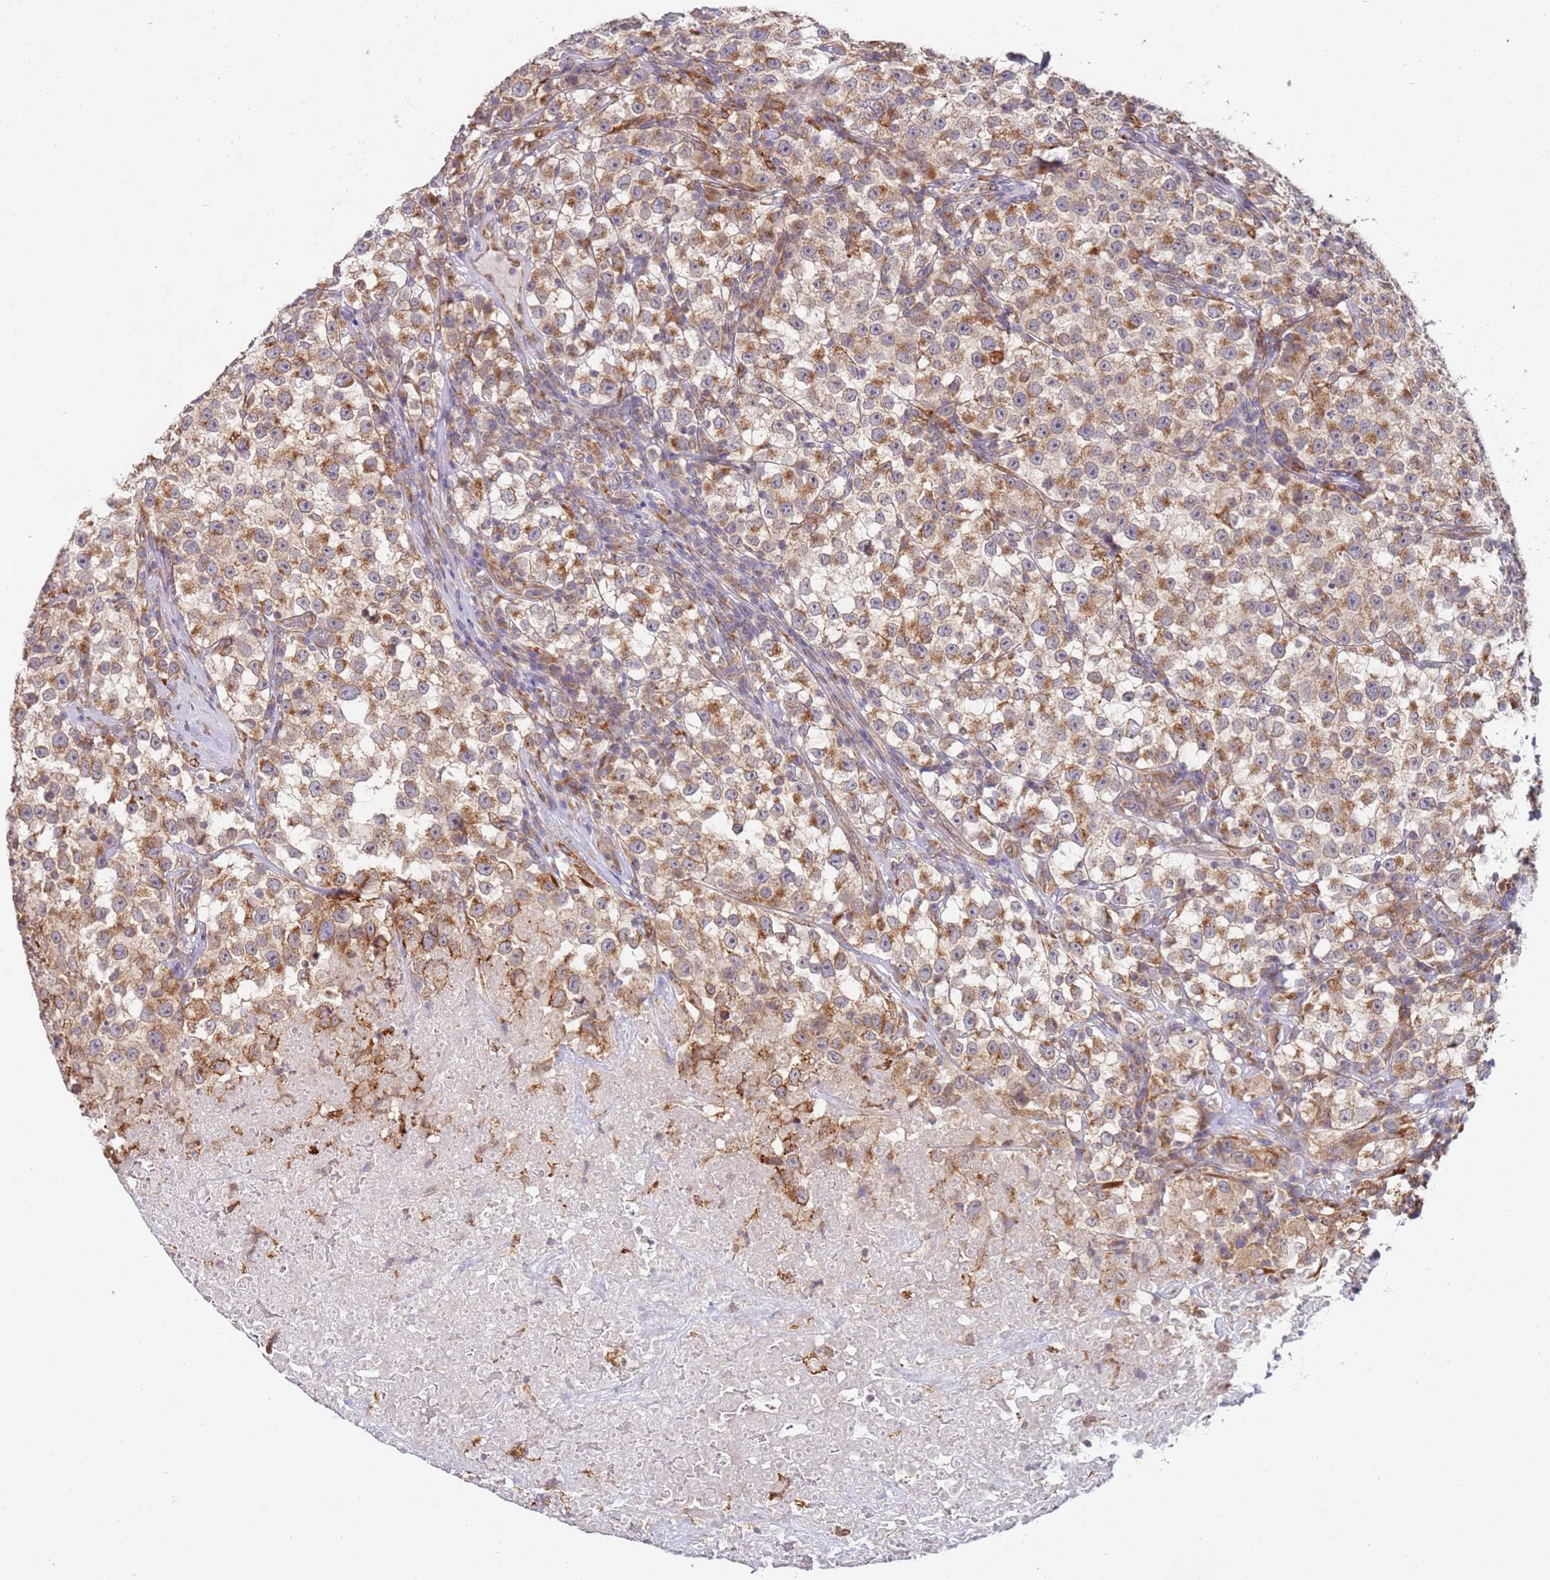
{"staining": {"intensity": "moderate", "quantity": ">75%", "location": "cytoplasmic/membranous"}, "tissue": "testis cancer", "cell_type": "Tumor cells", "image_type": "cancer", "snomed": [{"axis": "morphology", "description": "Seminoma, NOS"}, {"axis": "topography", "description": "Testis"}], "caption": "Protein expression by immunohistochemistry reveals moderate cytoplasmic/membranous expression in about >75% of tumor cells in testis seminoma.", "gene": "VRK2", "patient": {"sex": "male", "age": 22}}